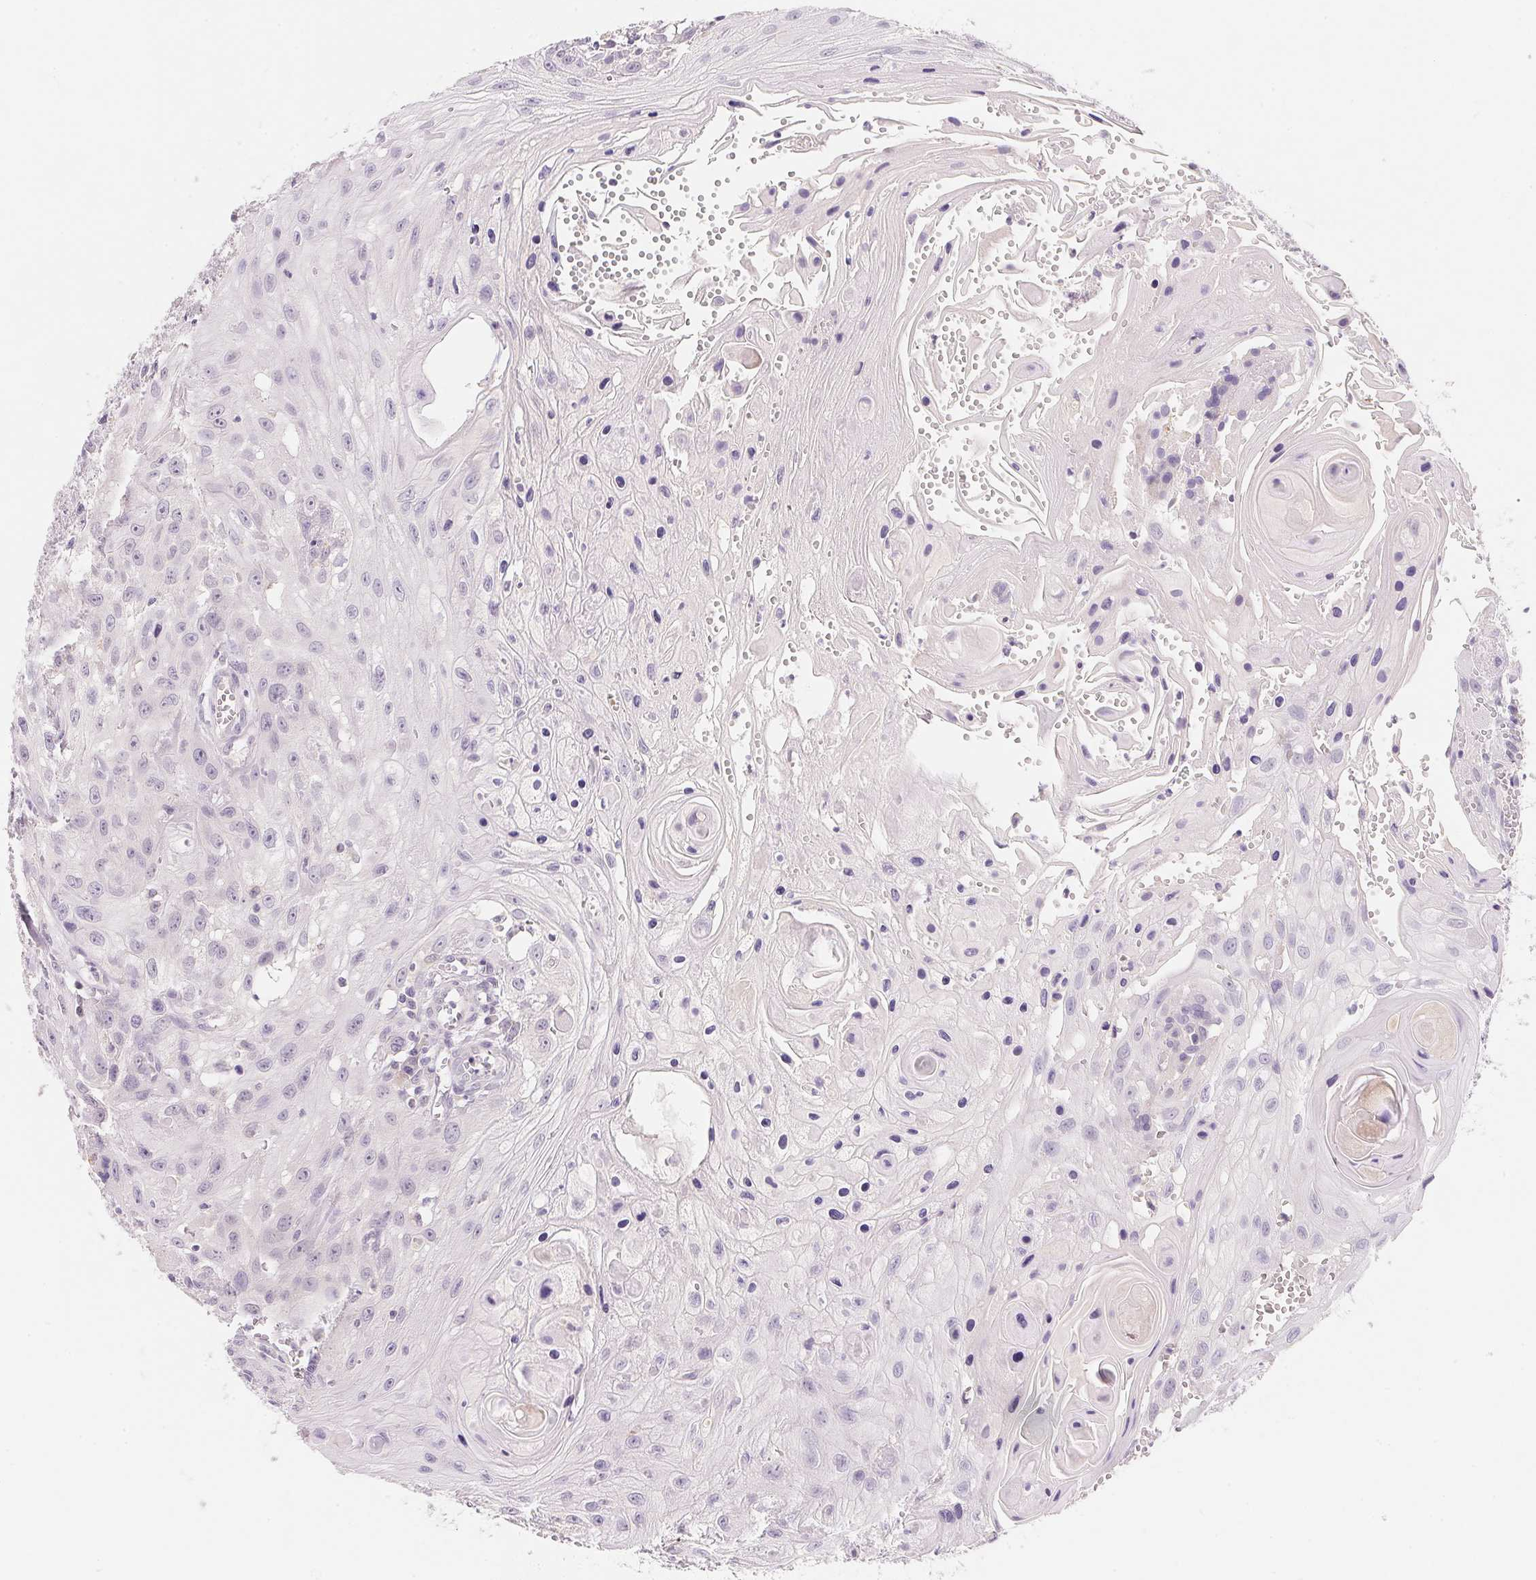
{"staining": {"intensity": "negative", "quantity": "none", "location": "none"}, "tissue": "head and neck cancer", "cell_type": "Tumor cells", "image_type": "cancer", "snomed": [{"axis": "morphology", "description": "Squamous cell carcinoma, NOS"}, {"axis": "topography", "description": "Oral tissue"}, {"axis": "topography", "description": "Head-Neck"}], "caption": "Immunohistochemistry (IHC) histopathology image of head and neck cancer (squamous cell carcinoma) stained for a protein (brown), which demonstrates no positivity in tumor cells.", "gene": "MCOLN3", "patient": {"sex": "male", "age": 58}}